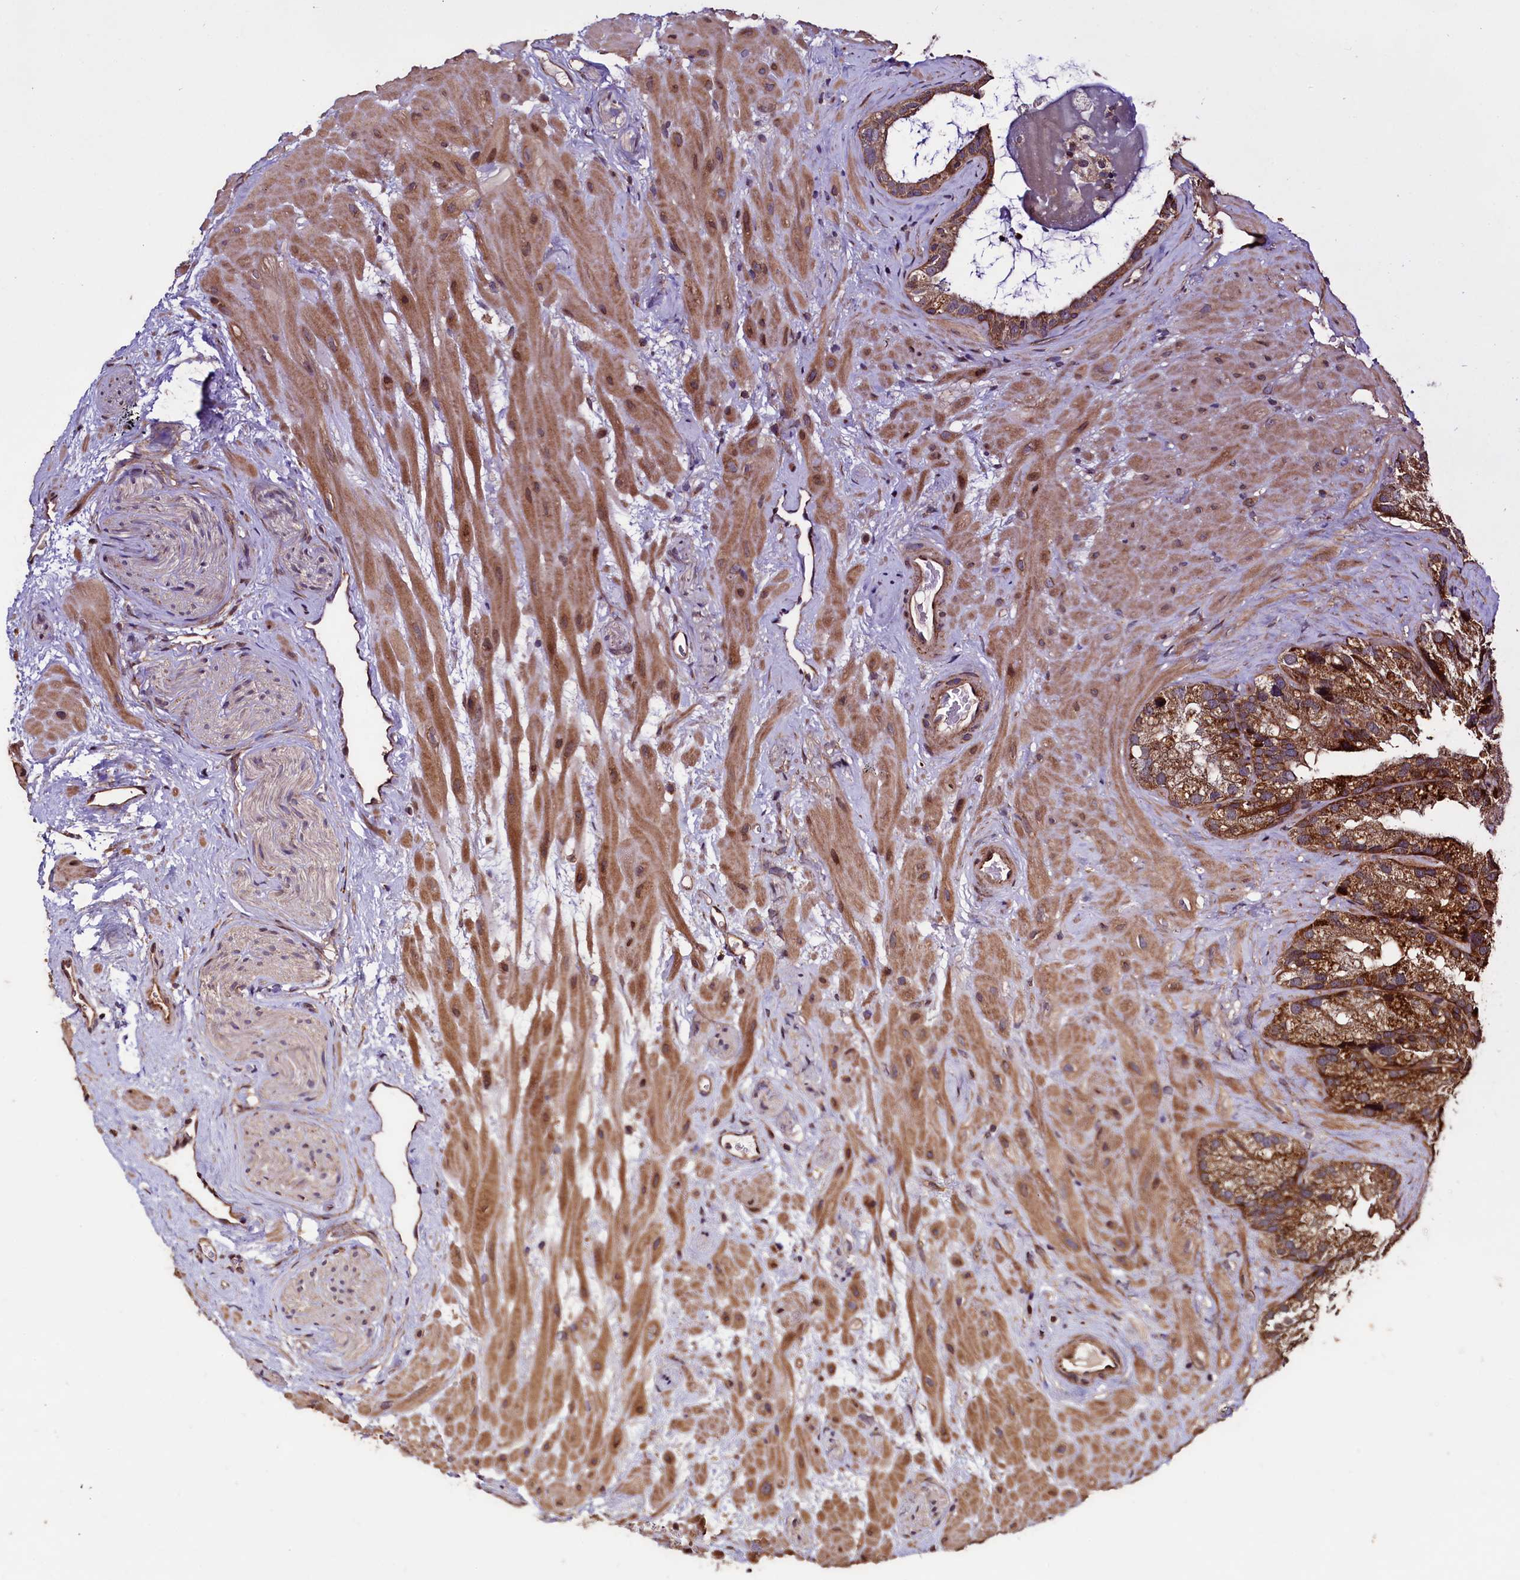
{"staining": {"intensity": "strong", "quantity": ">75%", "location": "cytoplasmic/membranous"}, "tissue": "seminal vesicle", "cell_type": "Glandular cells", "image_type": "normal", "snomed": [{"axis": "morphology", "description": "Normal tissue, NOS"}, {"axis": "topography", "description": "Prostate"}, {"axis": "topography", "description": "Seminal veicle"}], "caption": "Human seminal vesicle stained for a protein (brown) exhibits strong cytoplasmic/membranous positive positivity in approximately >75% of glandular cells.", "gene": "RBFA", "patient": {"sex": "male", "age": 68}}